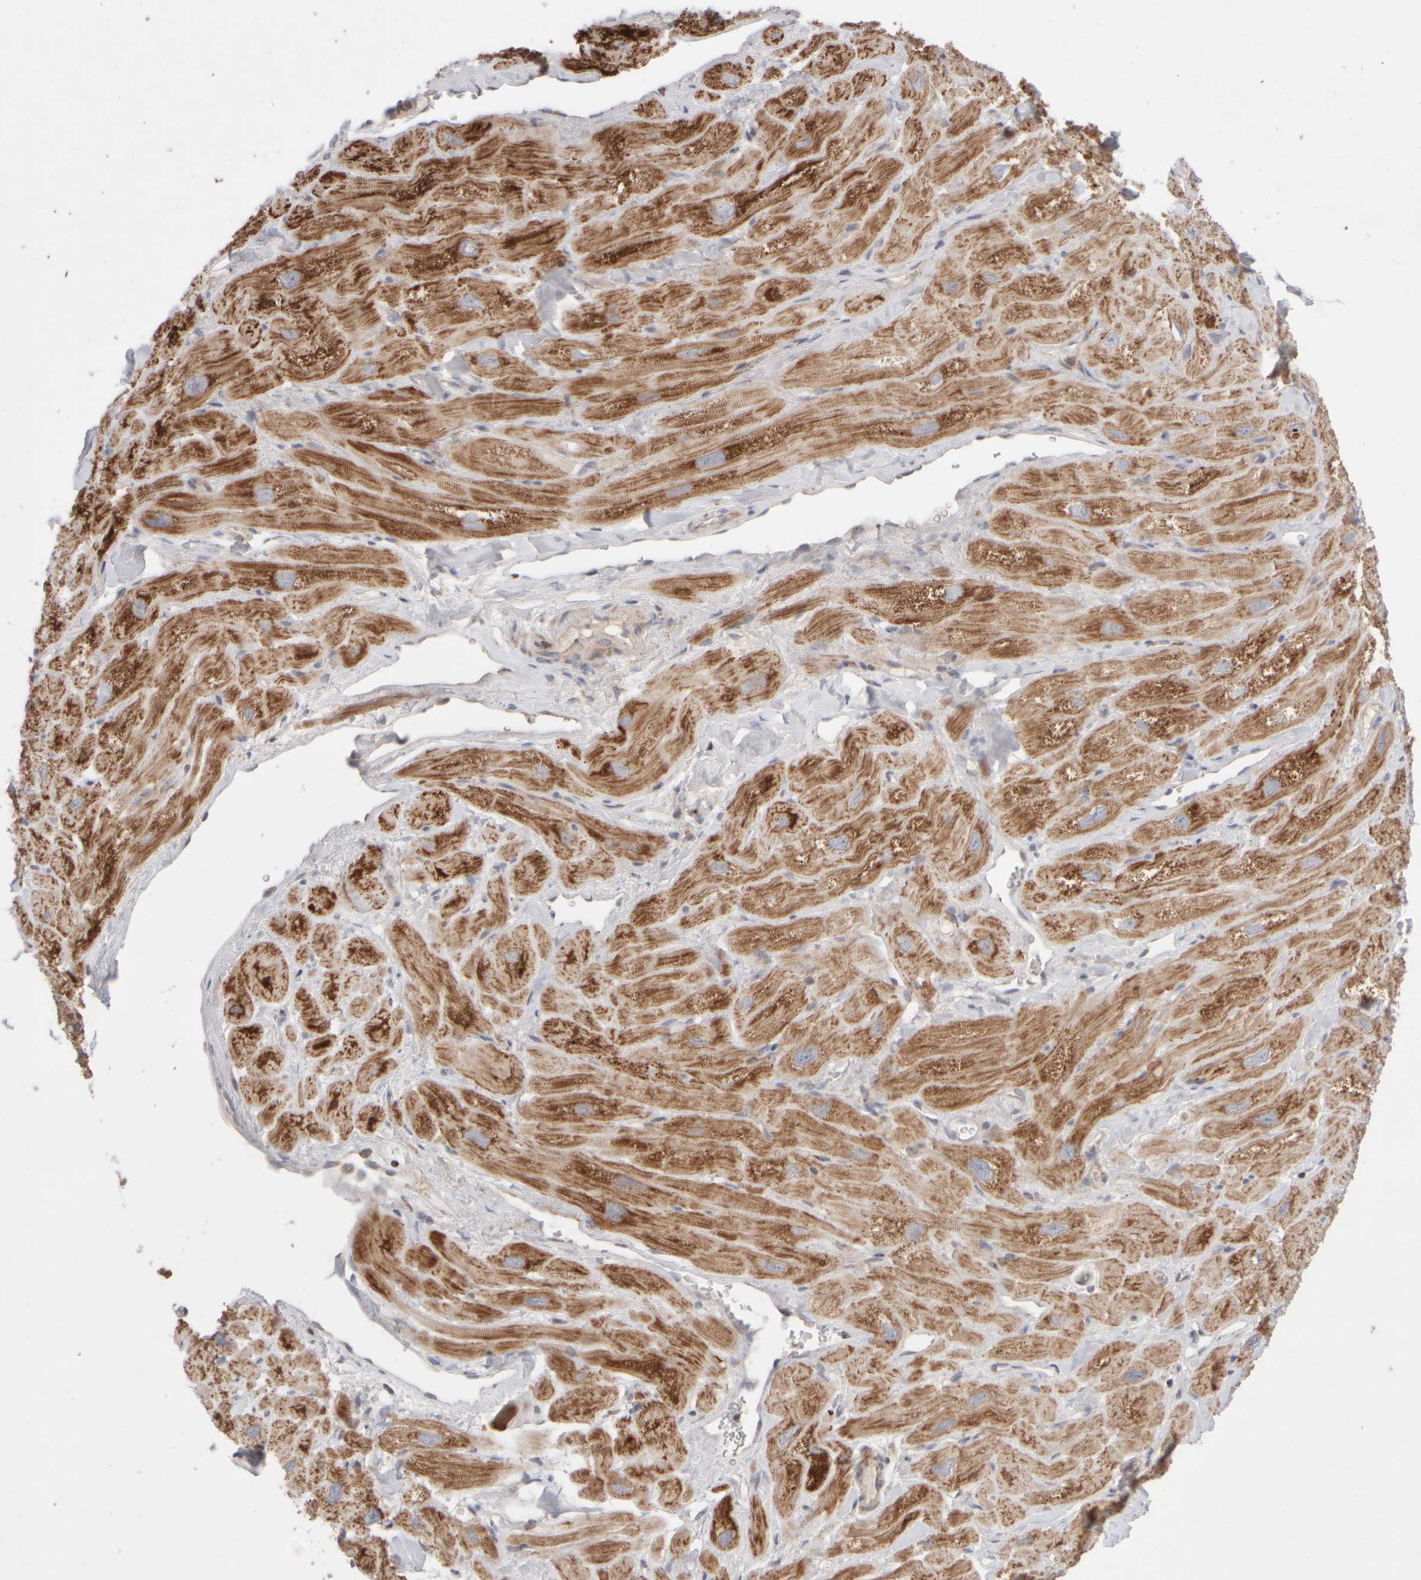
{"staining": {"intensity": "moderate", "quantity": ">75%", "location": "cytoplasmic/membranous"}, "tissue": "heart muscle", "cell_type": "Cardiomyocytes", "image_type": "normal", "snomed": [{"axis": "morphology", "description": "Normal tissue, NOS"}, {"axis": "topography", "description": "Heart"}], "caption": "Protein staining by IHC demonstrates moderate cytoplasmic/membranous expression in about >75% of cardiomyocytes in normal heart muscle.", "gene": "CHADL", "patient": {"sex": "male", "age": 49}}